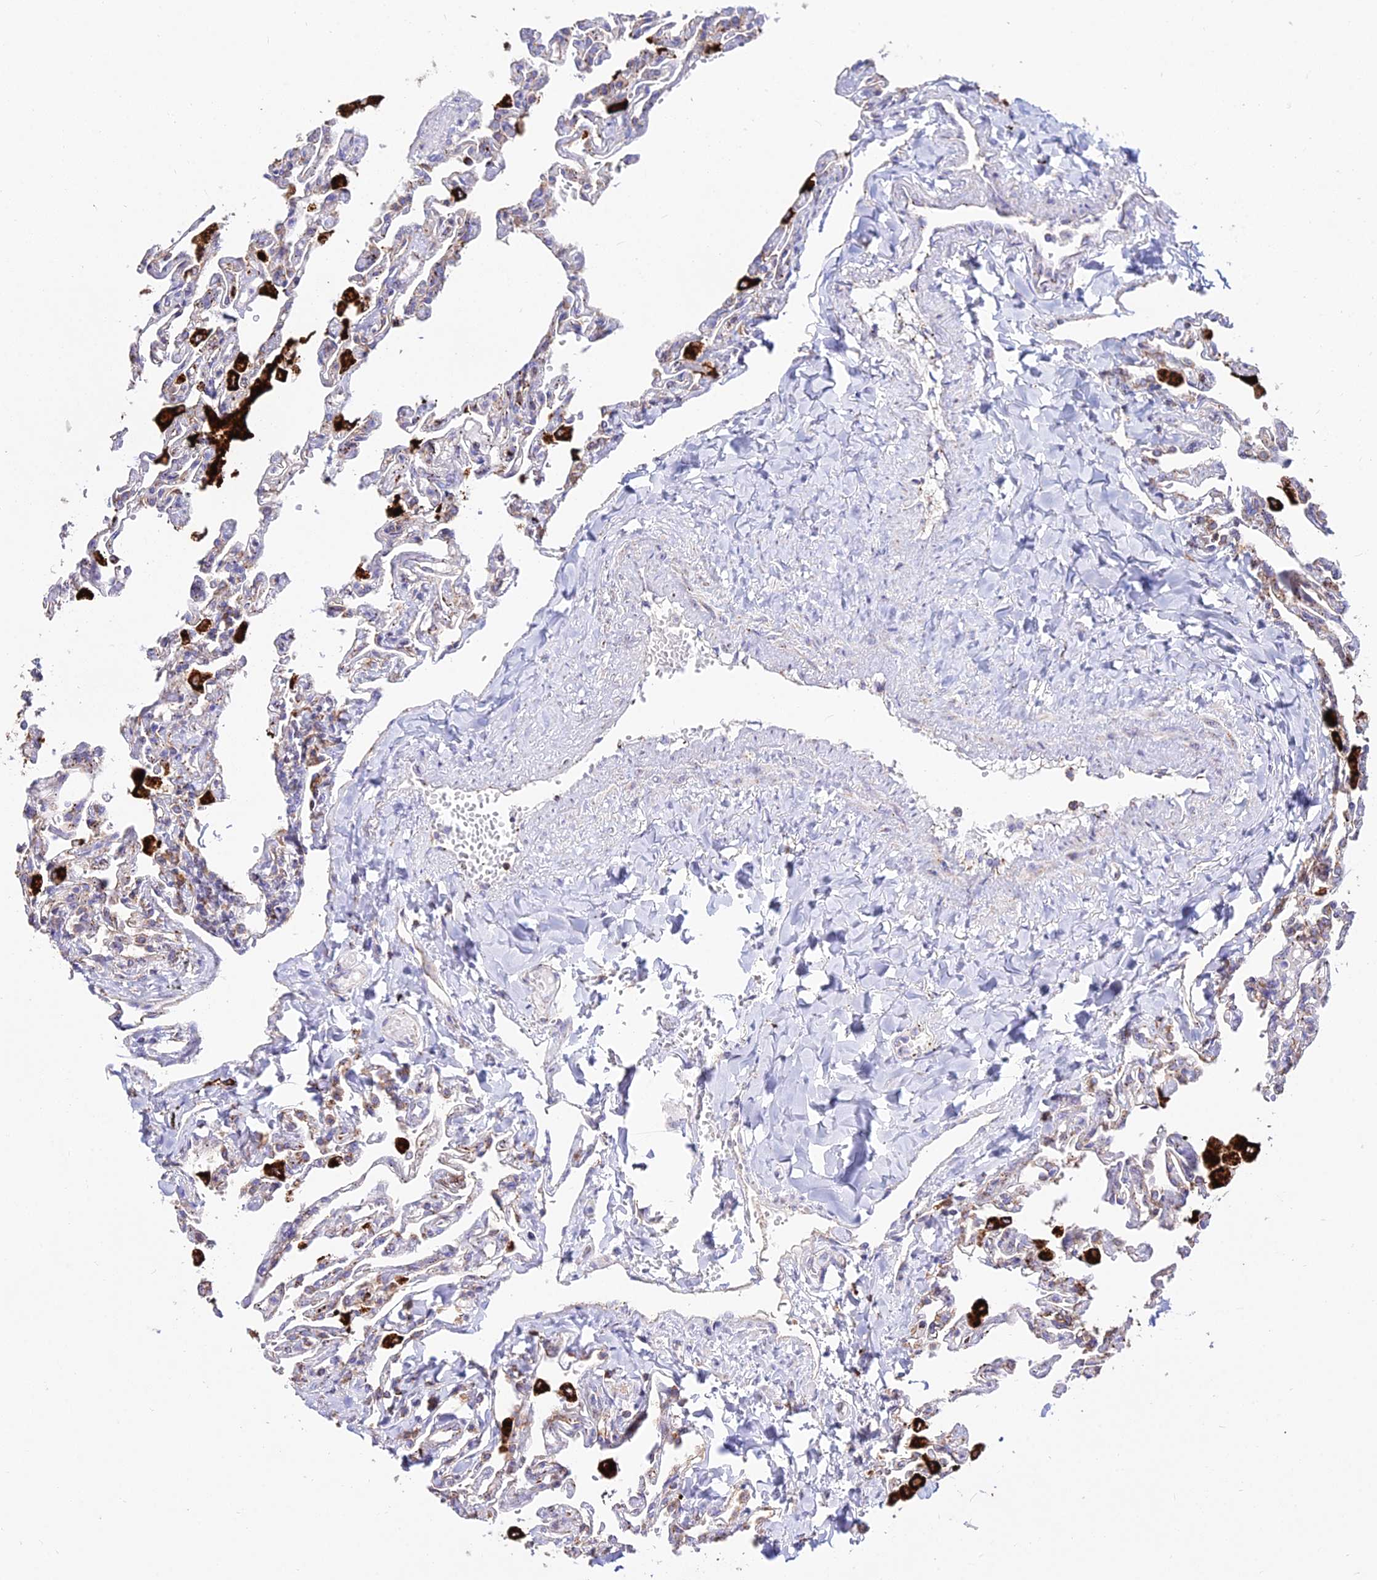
{"staining": {"intensity": "moderate", "quantity": "25%-75%", "location": "cytoplasmic/membranous"}, "tissue": "lung", "cell_type": "Alveolar cells", "image_type": "normal", "snomed": [{"axis": "morphology", "description": "Normal tissue, NOS"}, {"axis": "topography", "description": "Lung"}], "caption": "Normal lung demonstrates moderate cytoplasmic/membranous positivity in about 25%-75% of alveolar cells, visualized by immunohistochemistry. The protein of interest is shown in brown color, while the nuclei are stained blue.", "gene": "PNLIPRP3", "patient": {"sex": "male", "age": 21}}